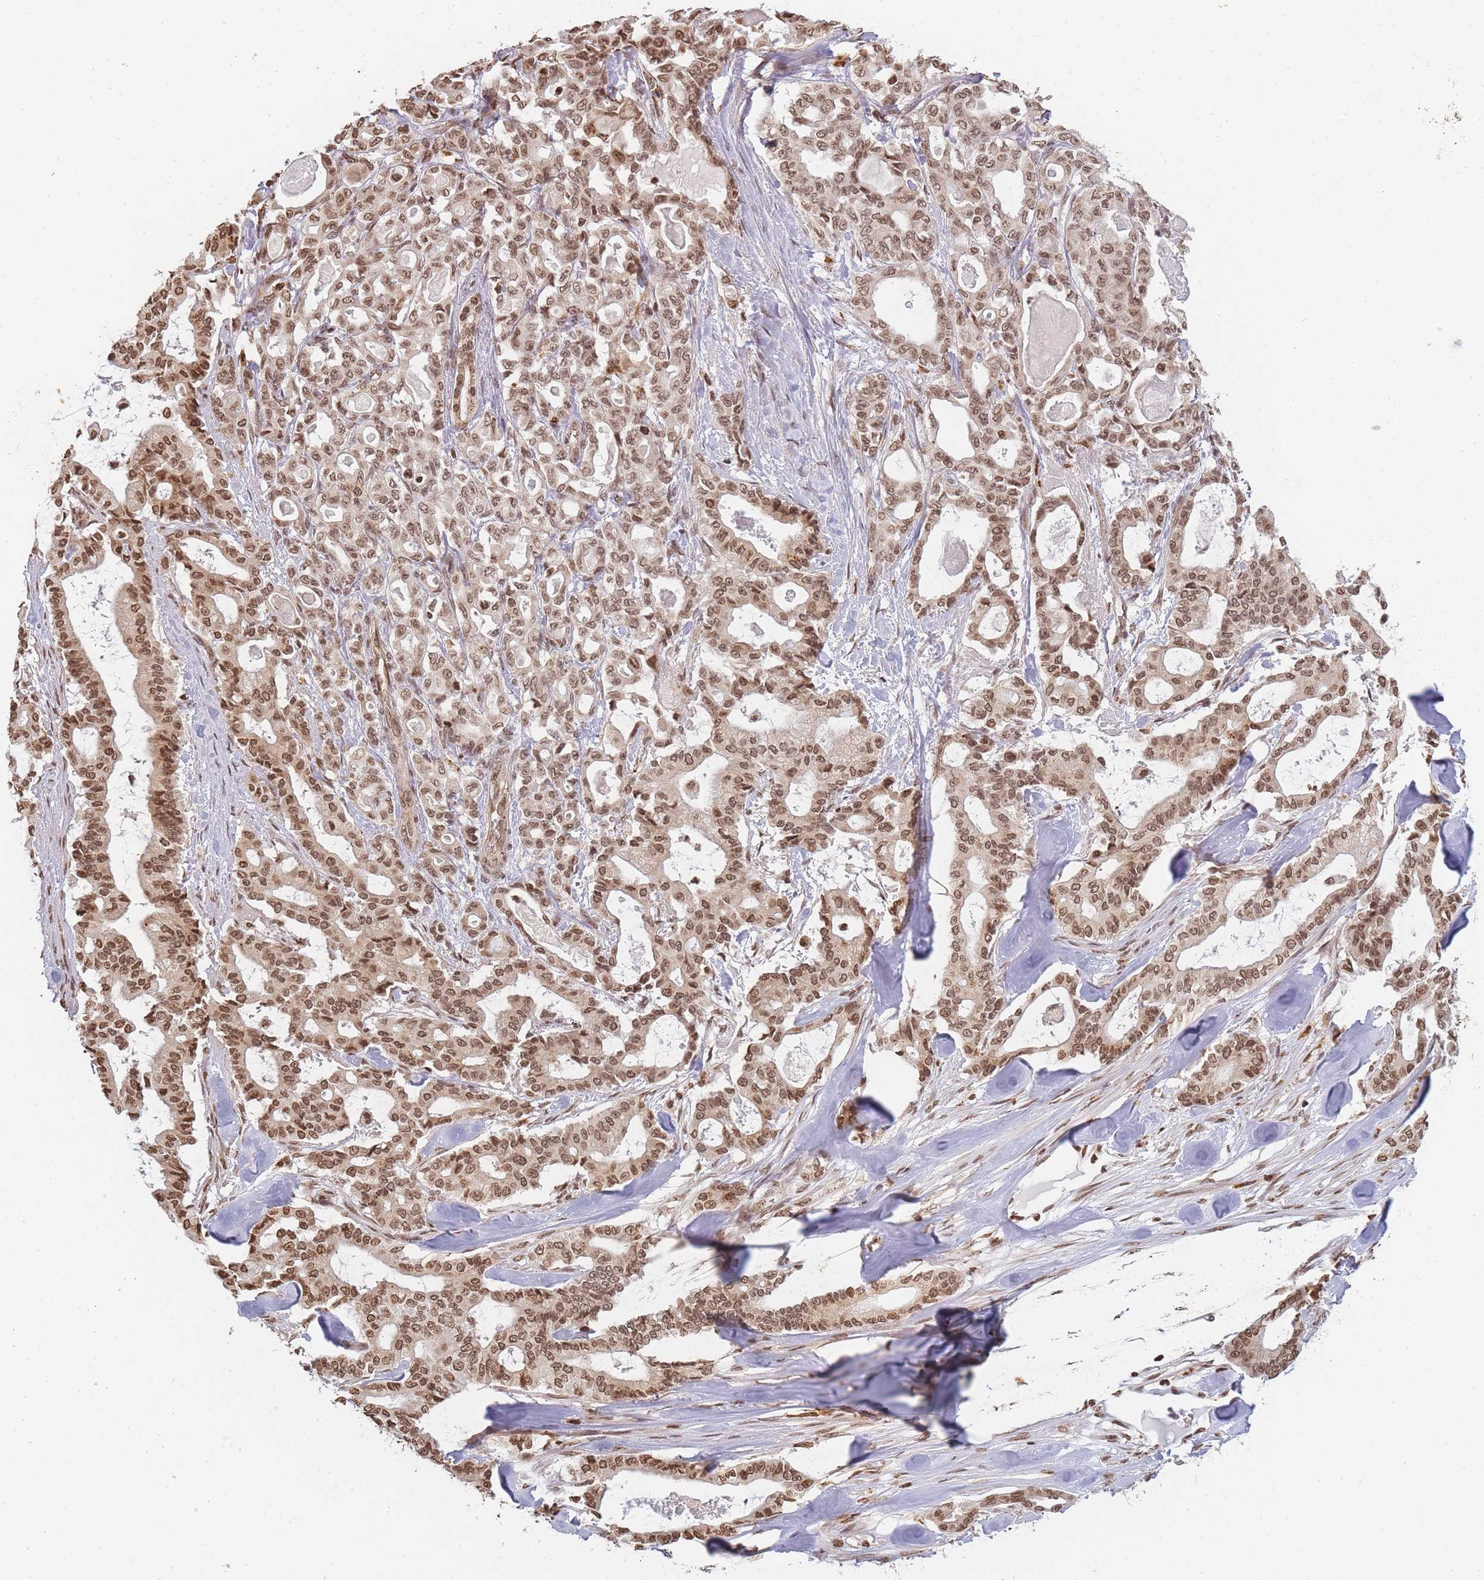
{"staining": {"intensity": "moderate", "quantity": ">75%", "location": "nuclear"}, "tissue": "pancreatic cancer", "cell_type": "Tumor cells", "image_type": "cancer", "snomed": [{"axis": "morphology", "description": "Adenocarcinoma, NOS"}, {"axis": "topography", "description": "Pancreas"}], "caption": "Protein staining of pancreatic cancer (adenocarcinoma) tissue displays moderate nuclear staining in about >75% of tumor cells.", "gene": "WWTR1", "patient": {"sex": "male", "age": 63}}